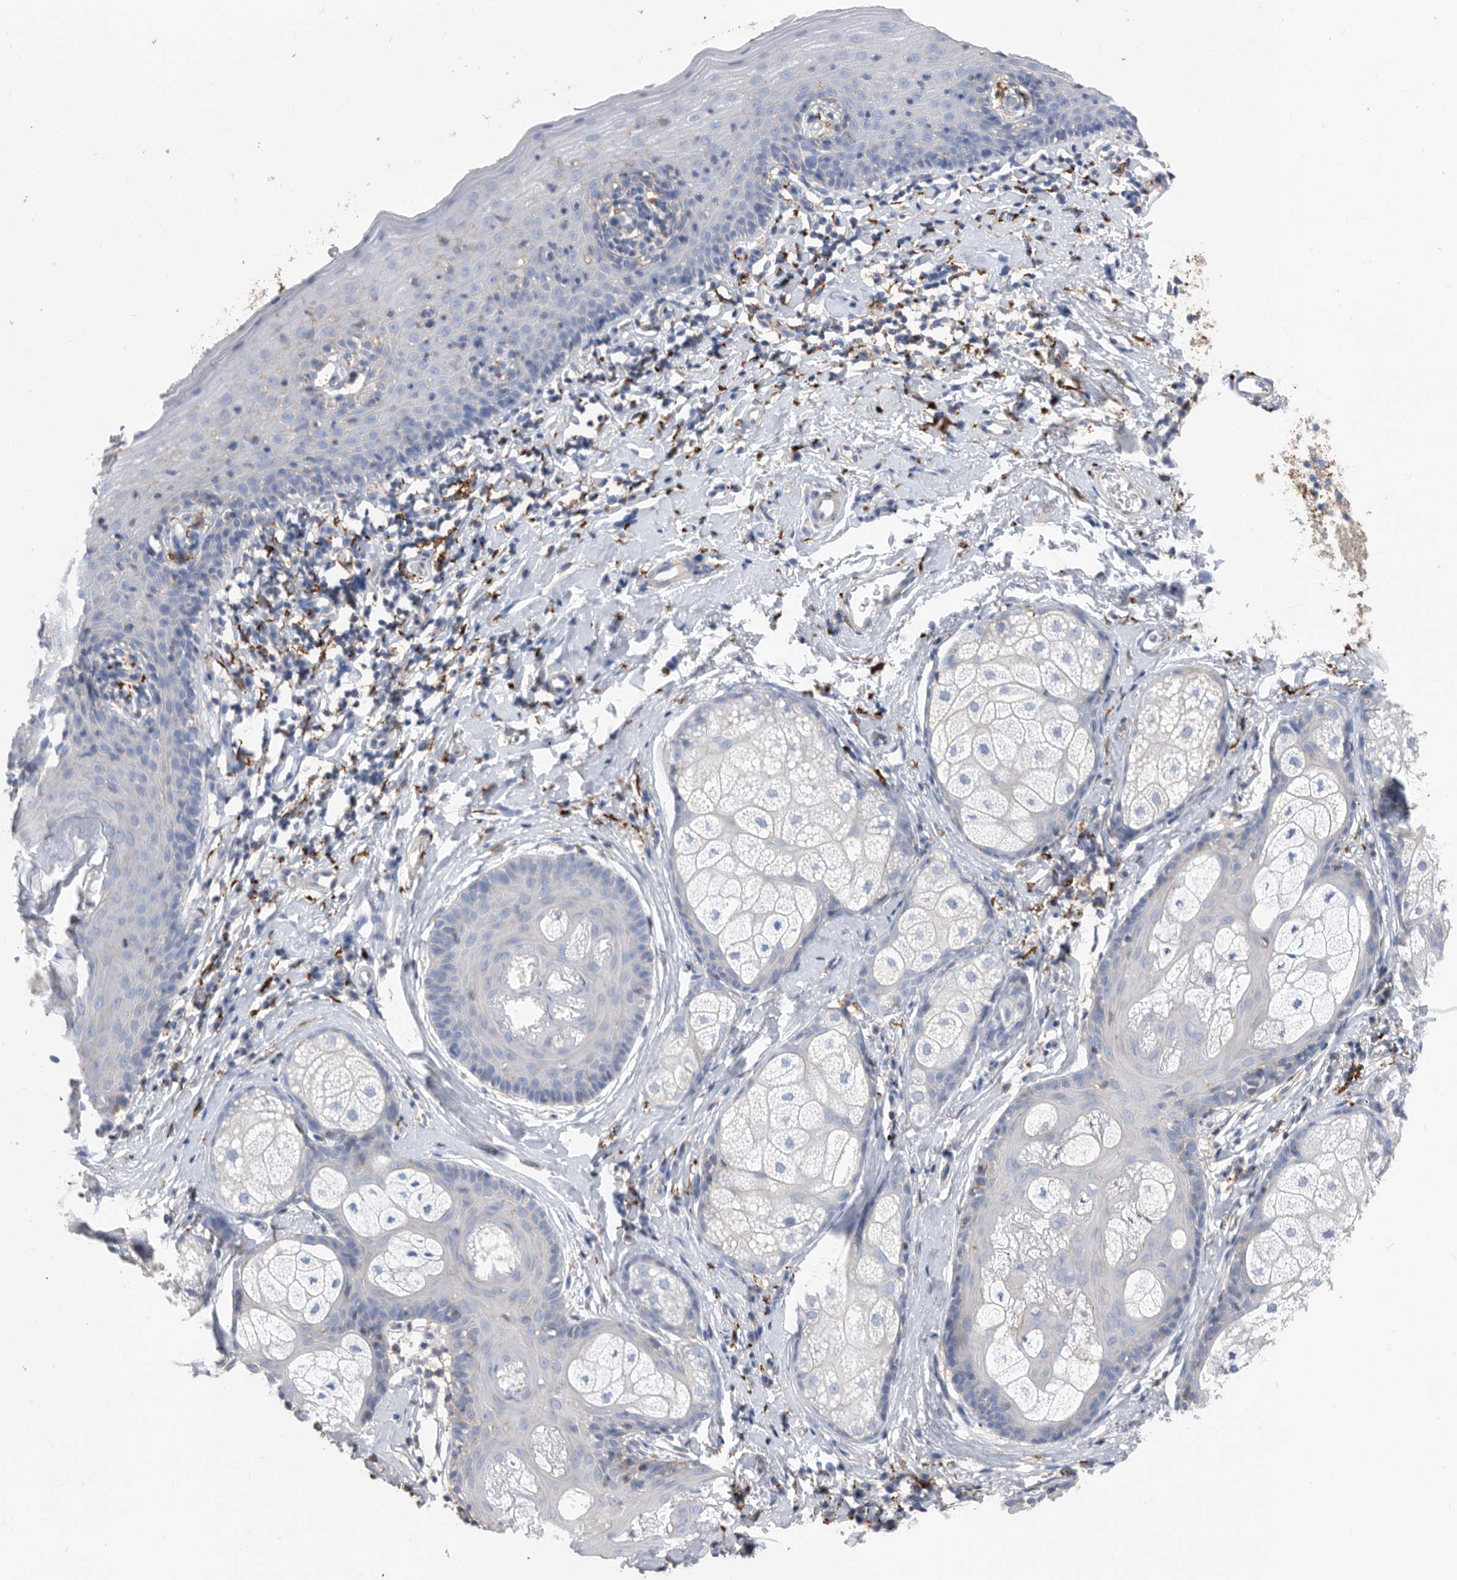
{"staining": {"intensity": "negative", "quantity": "none", "location": "none"}, "tissue": "skin", "cell_type": "Epidermal cells", "image_type": "normal", "snomed": [{"axis": "morphology", "description": "Normal tissue, NOS"}, {"axis": "topography", "description": "Vulva"}], "caption": "There is no significant positivity in epidermal cells of skin. (DAB immunohistochemistry (IHC) with hematoxylin counter stain).", "gene": "MS4A4A", "patient": {"sex": "female", "age": 66}}